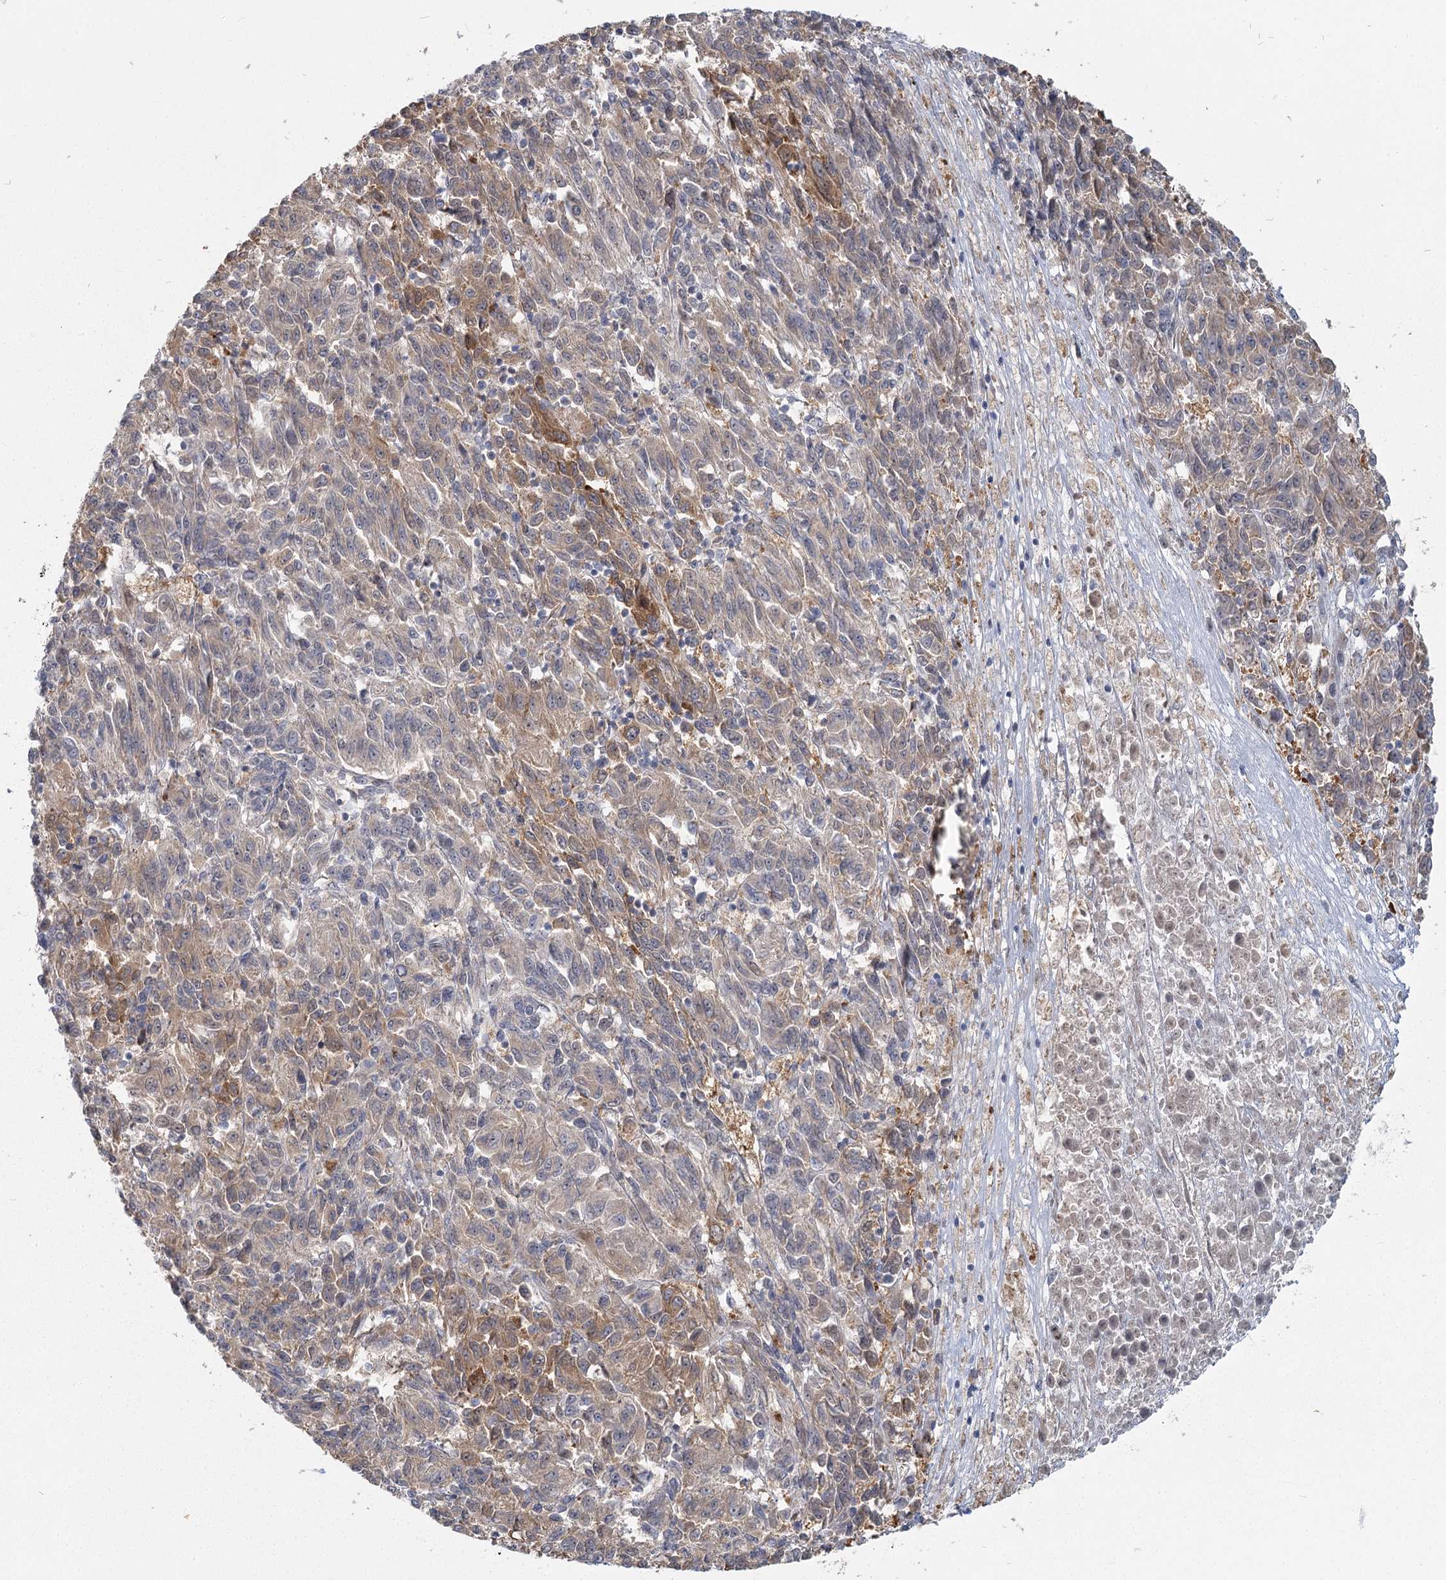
{"staining": {"intensity": "moderate", "quantity": "<25%", "location": "cytoplasmic/membranous"}, "tissue": "melanoma", "cell_type": "Tumor cells", "image_type": "cancer", "snomed": [{"axis": "morphology", "description": "Malignant melanoma, Metastatic site"}, {"axis": "topography", "description": "Lung"}], "caption": "This histopathology image demonstrates immunohistochemistry (IHC) staining of human malignant melanoma (metastatic site), with low moderate cytoplasmic/membranous expression in about <25% of tumor cells.", "gene": "USP11", "patient": {"sex": "male", "age": 64}}